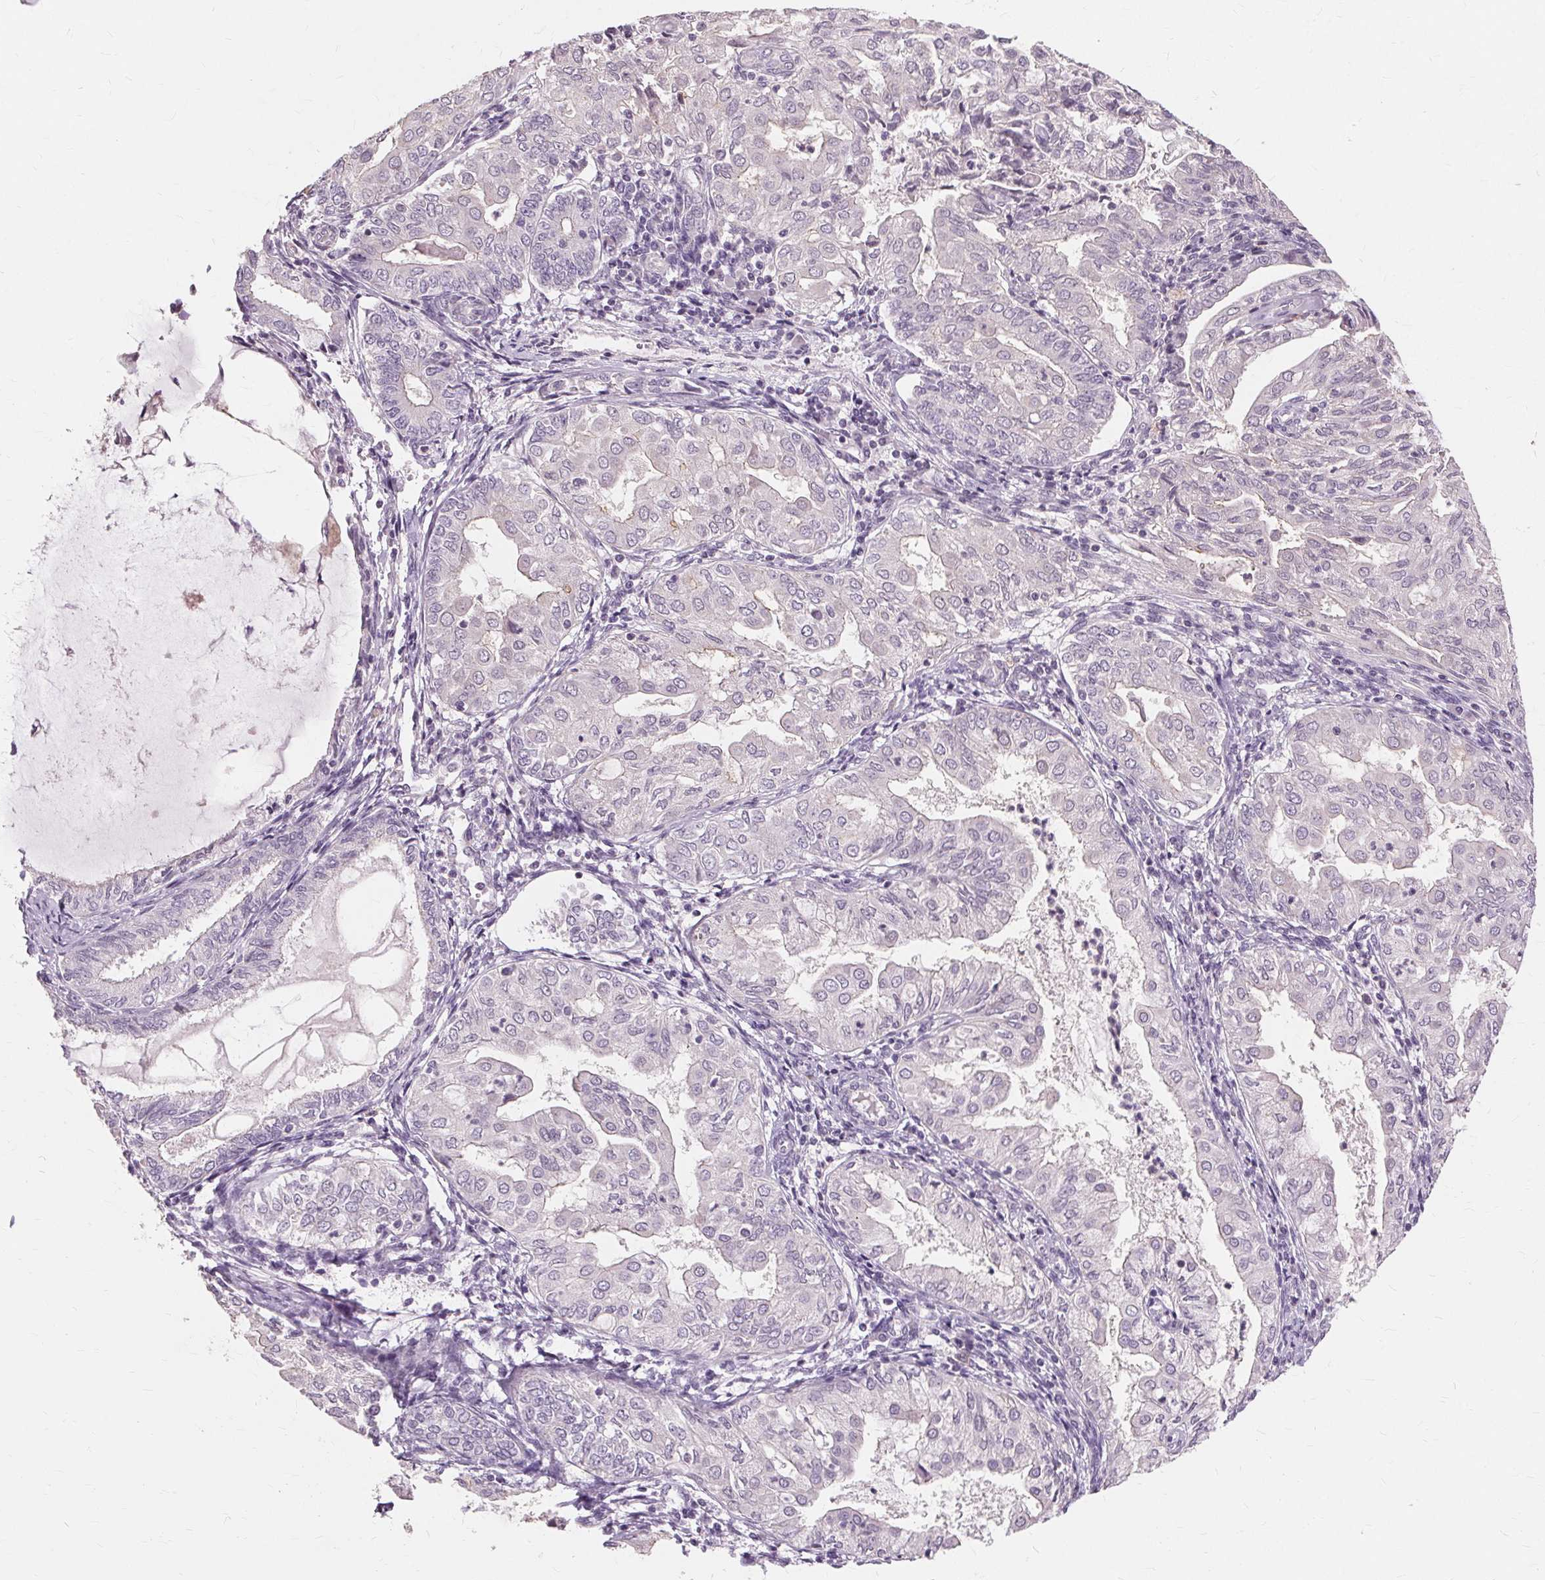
{"staining": {"intensity": "negative", "quantity": "none", "location": "none"}, "tissue": "endometrial cancer", "cell_type": "Tumor cells", "image_type": "cancer", "snomed": [{"axis": "morphology", "description": "Adenocarcinoma, NOS"}, {"axis": "topography", "description": "Endometrium"}], "caption": "An image of endometrial cancer (adenocarcinoma) stained for a protein reveals no brown staining in tumor cells.", "gene": "SIGLEC6", "patient": {"sex": "female", "age": 68}}